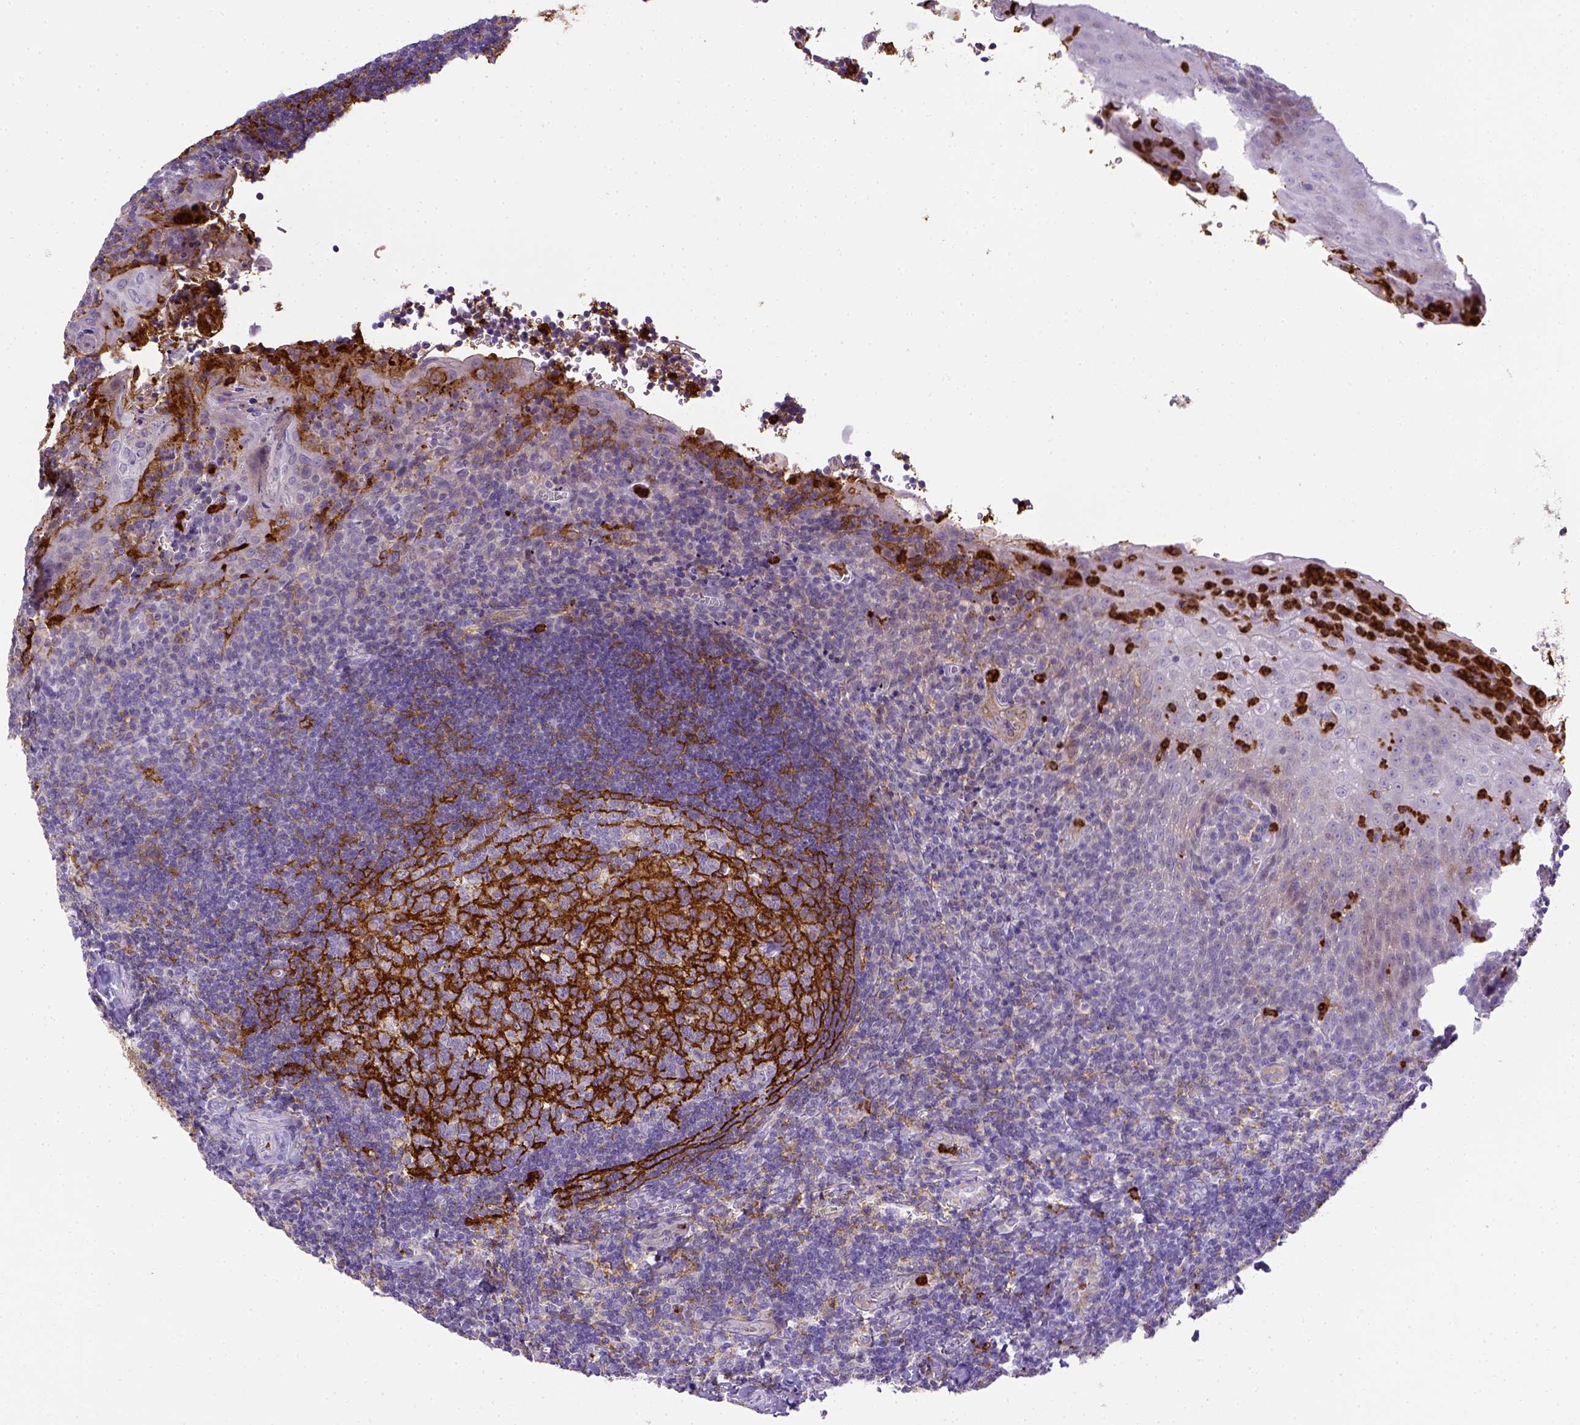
{"staining": {"intensity": "strong", "quantity": "25%-75%", "location": "cytoplasmic/membranous"}, "tissue": "tonsil", "cell_type": "Germinal center cells", "image_type": "normal", "snomed": [{"axis": "morphology", "description": "Normal tissue, NOS"}, {"axis": "morphology", "description": "Inflammation, NOS"}, {"axis": "topography", "description": "Tonsil"}], "caption": "IHC photomicrograph of unremarkable tonsil: human tonsil stained using IHC demonstrates high levels of strong protein expression localized specifically in the cytoplasmic/membranous of germinal center cells, appearing as a cytoplasmic/membranous brown color.", "gene": "ITGAM", "patient": {"sex": "female", "age": 31}}